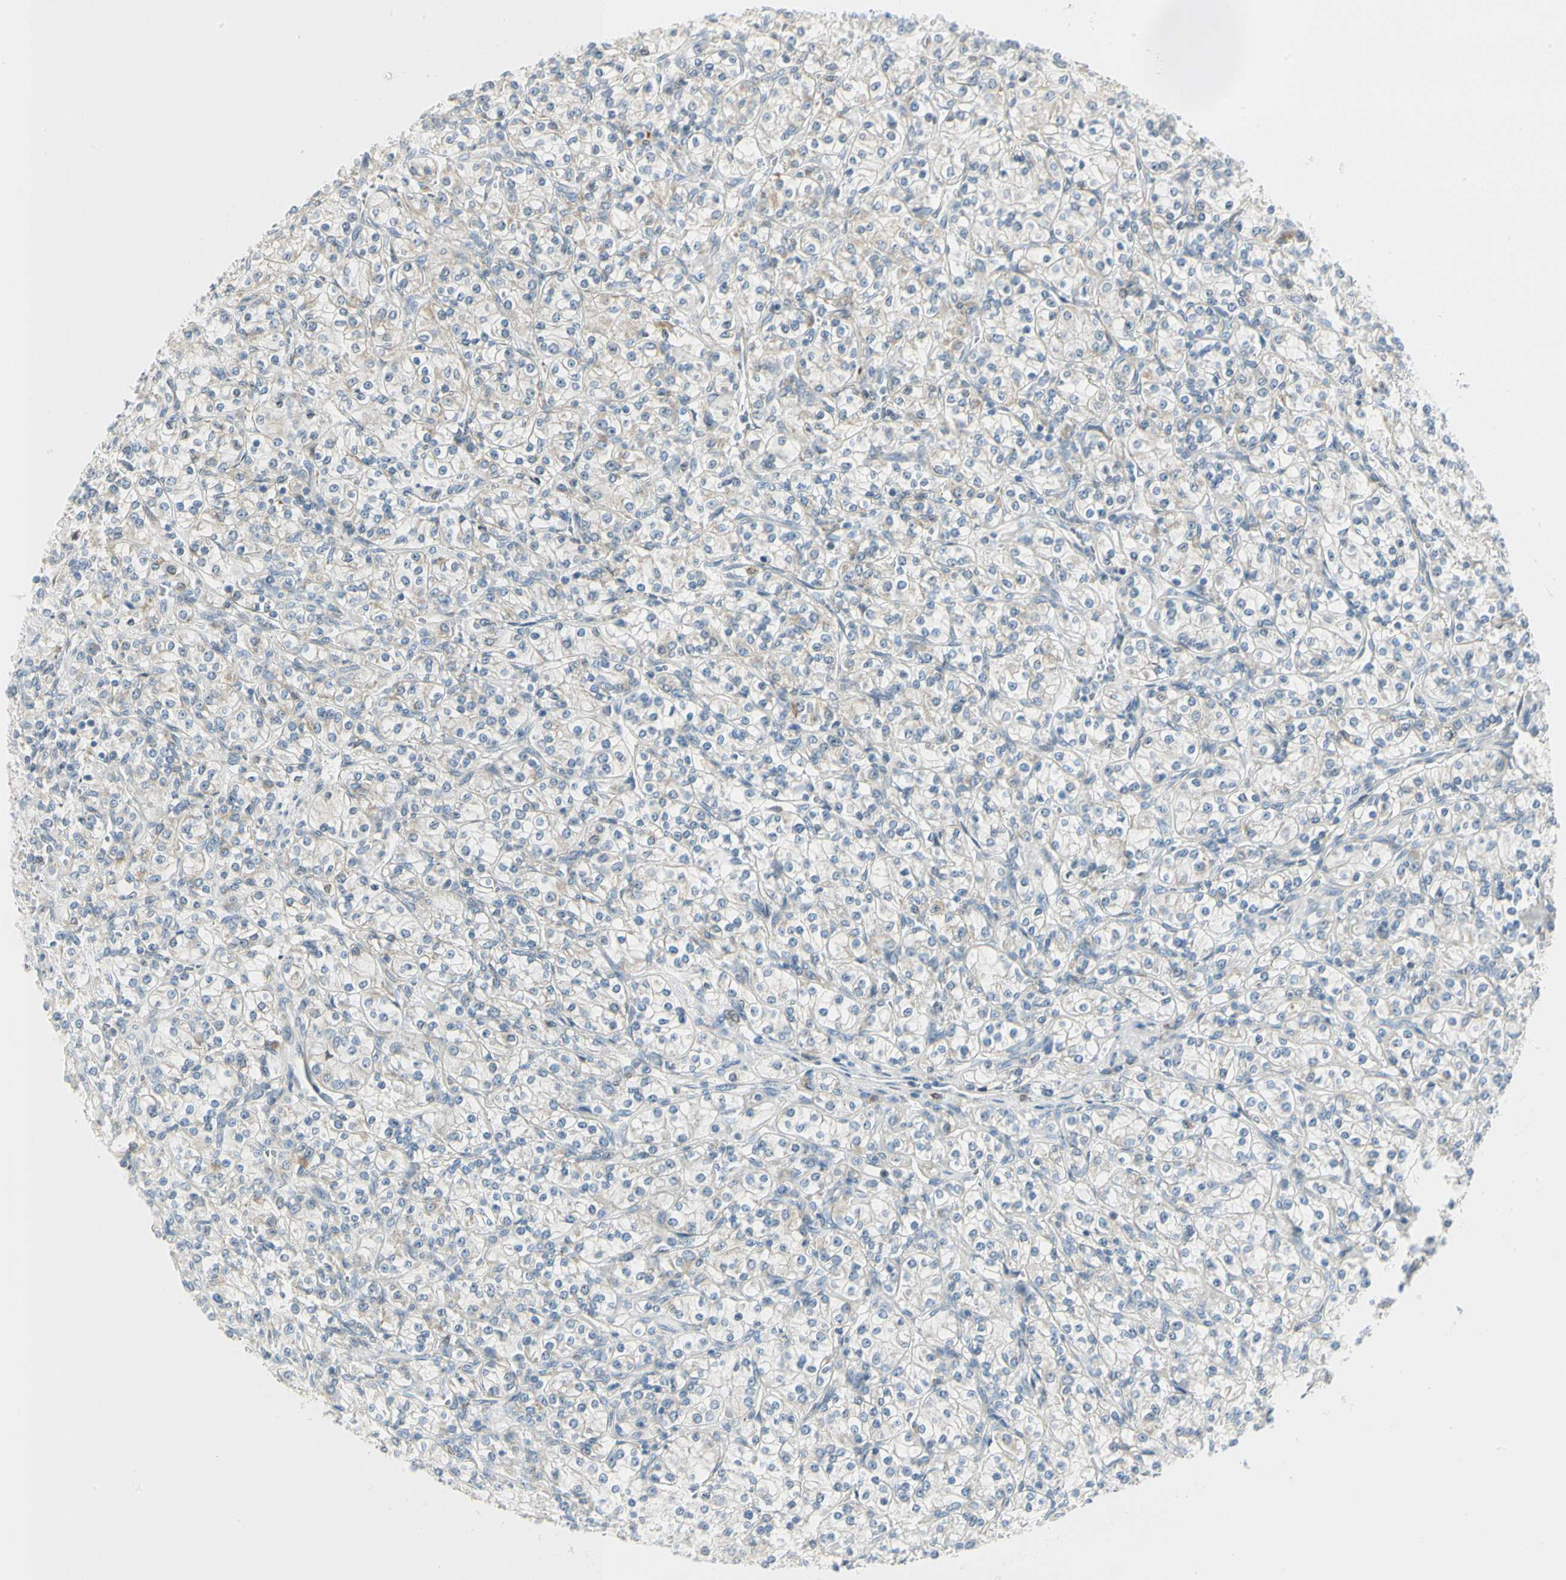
{"staining": {"intensity": "negative", "quantity": "none", "location": "none"}, "tissue": "renal cancer", "cell_type": "Tumor cells", "image_type": "cancer", "snomed": [{"axis": "morphology", "description": "Adenocarcinoma, NOS"}, {"axis": "topography", "description": "Kidney"}], "caption": "An IHC photomicrograph of renal cancer (adenocarcinoma) is shown. There is no staining in tumor cells of renal cancer (adenocarcinoma). (DAB IHC, high magnification).", "gene": "TNFSF11", "patient": {"sex": "male", "age": 77}}